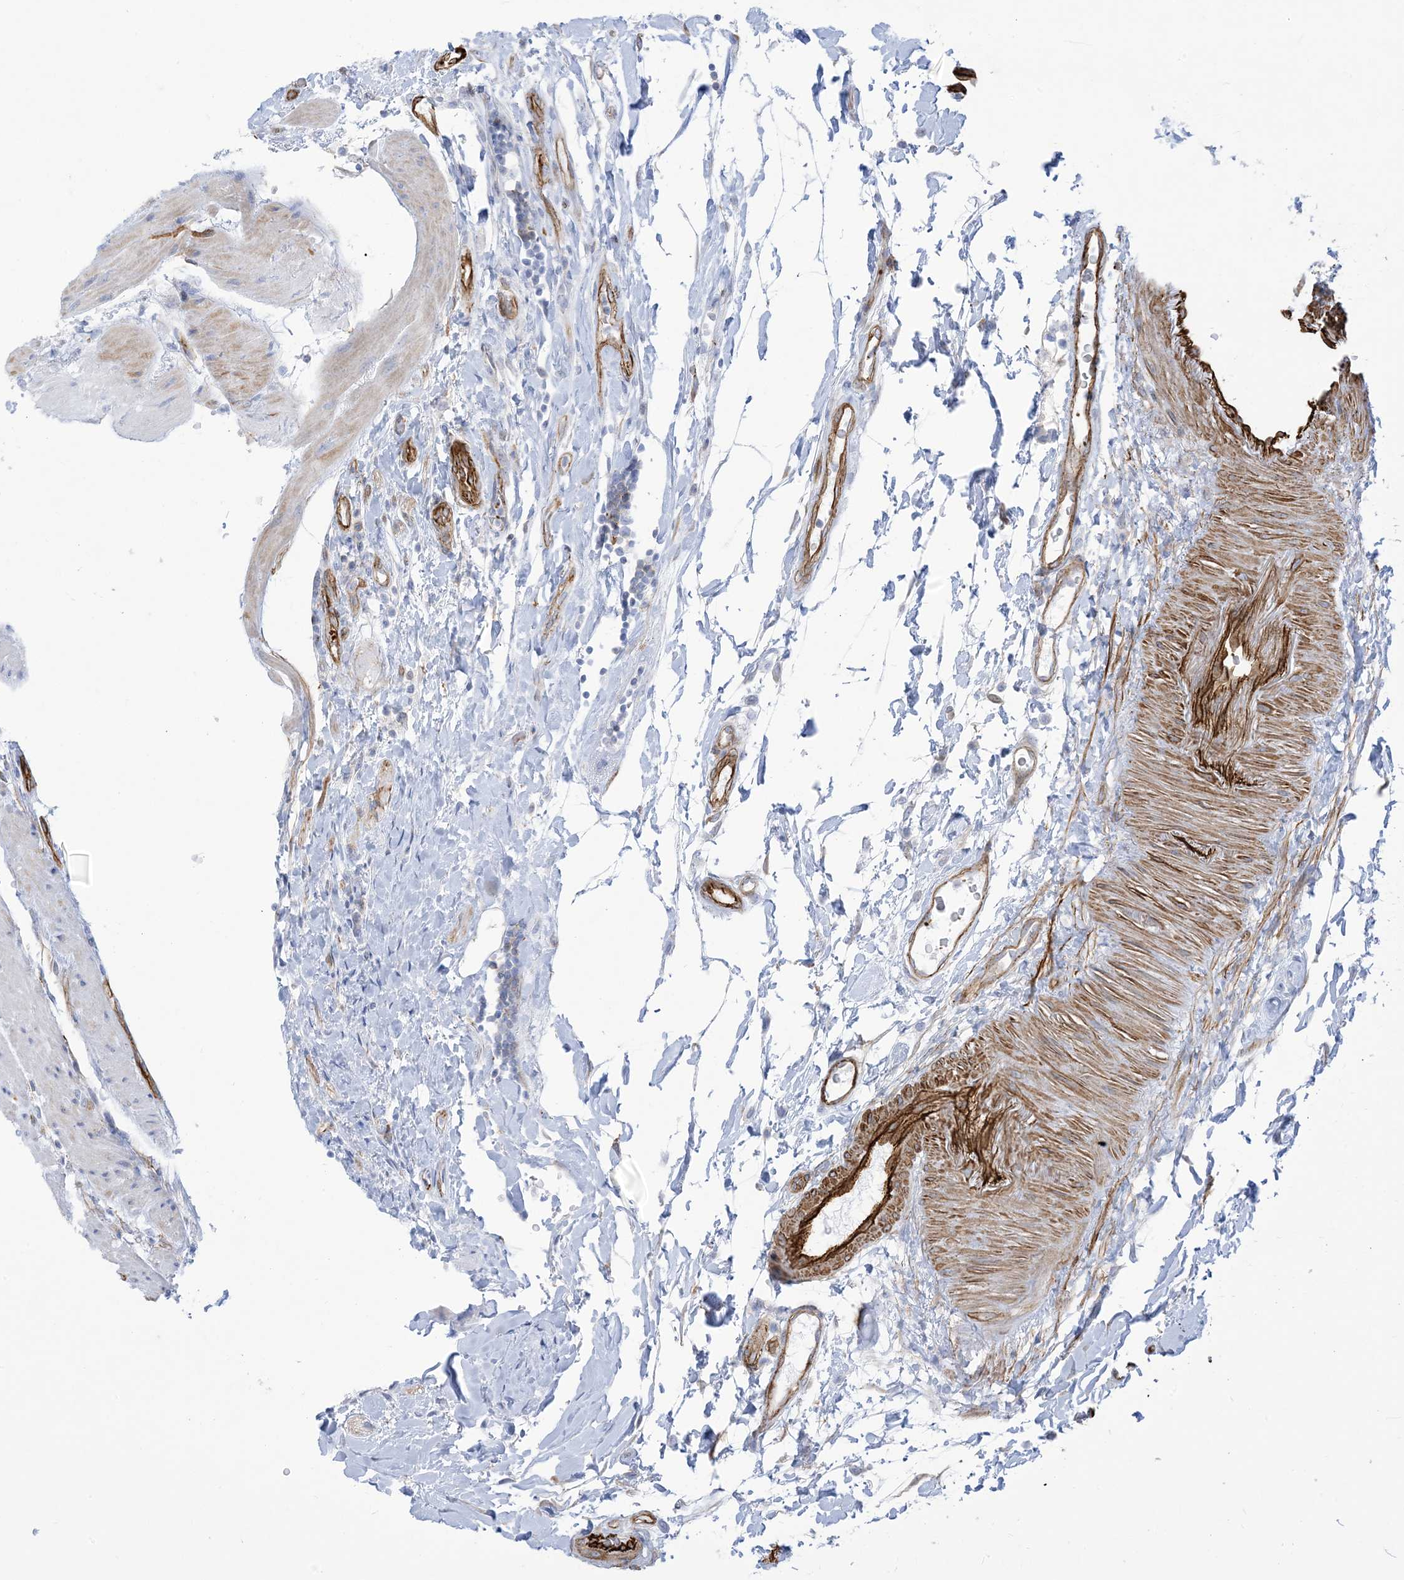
{"staining": {"intensity": "strong", "quantity": ">75%", "location": "cytoplasmic/membranous"}, "tissue": "colon", "cell_type": "Endothelial cells", "image_type": "normal", "snomed": [{"axis": "morphology", "description": "Normal tissue, NOS"}, {"axis": "topography", "description": "Colon"}], "caption": "This image reveals immunohistochemistry staining of unremarkable human colon, with high strong cytoplasmic/membranous expression in approximately >75% of endothelial cells.", "gene": "B3GNT7", "patient": {"sex": "female", "age": 79}}